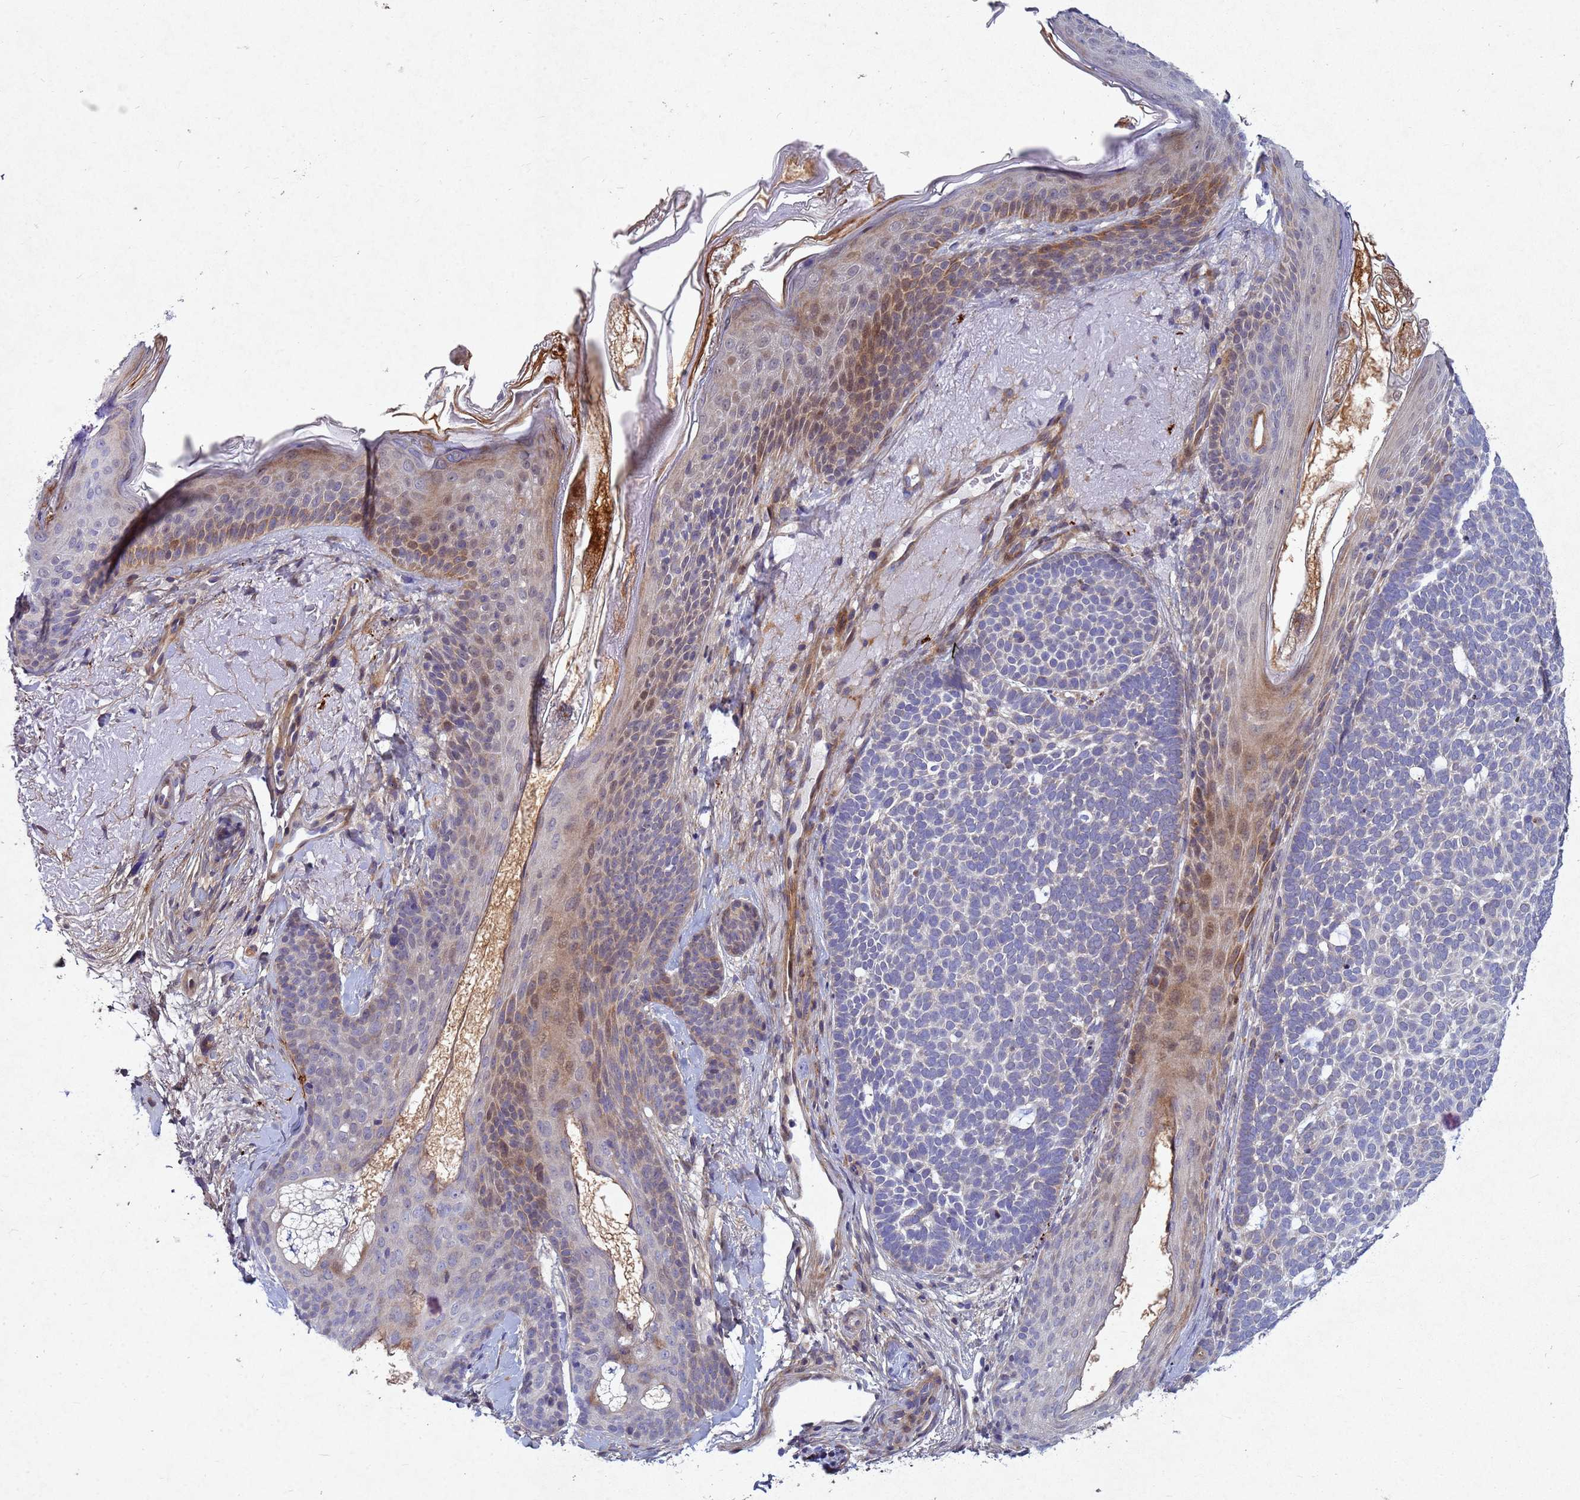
{"staining": {"intensity": "negative", "quantity": "none", "location": "none"}, "tissue": "skin cancer", "cell_type": "Tumor cells", "image_type": "cancer", "snomed": [{"axis": "morphology", "description": "Basal cell carcinoma"}, {"axis": "topography", "description": "Skin"}], "caption": "A photomicrograph of human skin cancer (basal cell carcinoma) is negative for staining in tumor cells. (DAB IHC, high magnification).", "gene": "TNPO2", "patient": {"sex": "female", "age": 77}}